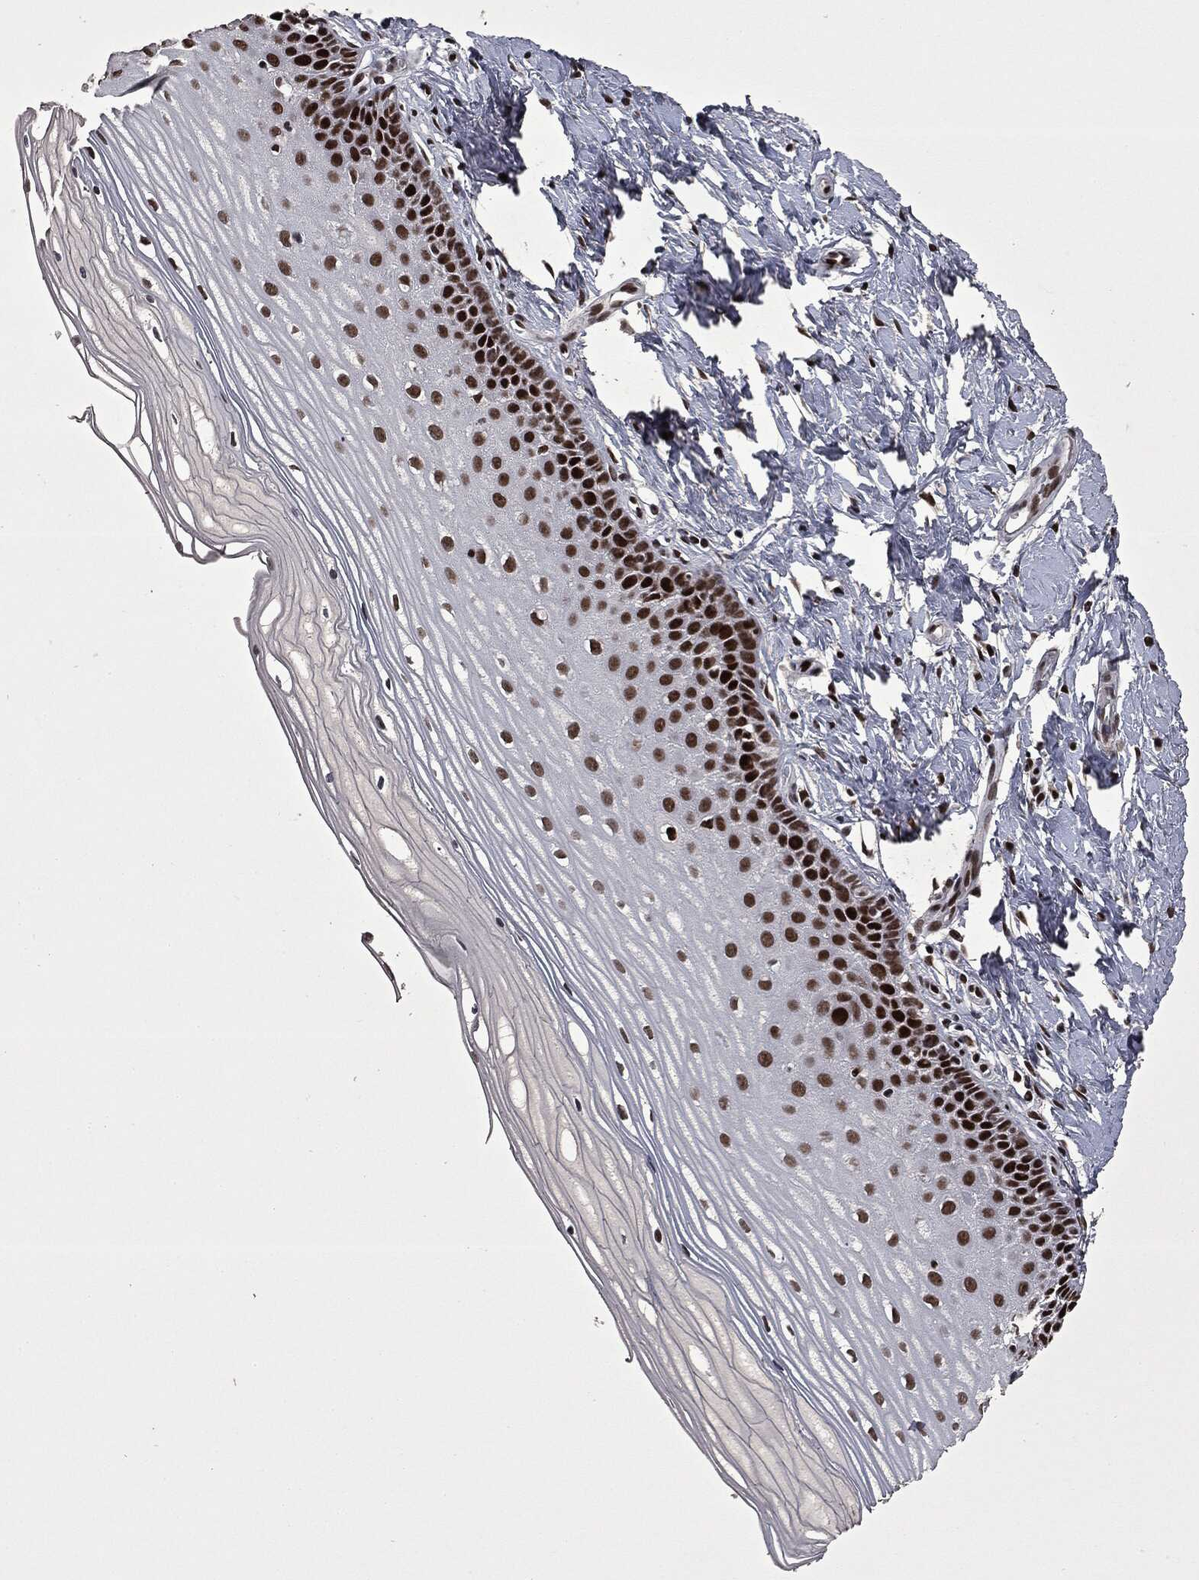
{"staining": {"intensity": "strong", "quantity": ">75%", "location": "nuclear"}, "tissue": "cervix", "cell_type": "Glandular cells", "image_type": "normal", "snomed": [{"axis": "morphology", "description": "Normal tissue, NOS"}, {"axis": "topography", "description": "Cervix"}], "caption": "Glandular cells exhibit high levels of strong nuclear staining in approximately >75% of cells in normal cervix.", "gene": "MSH2", "patient": {"sex": "female", "age": 37}}